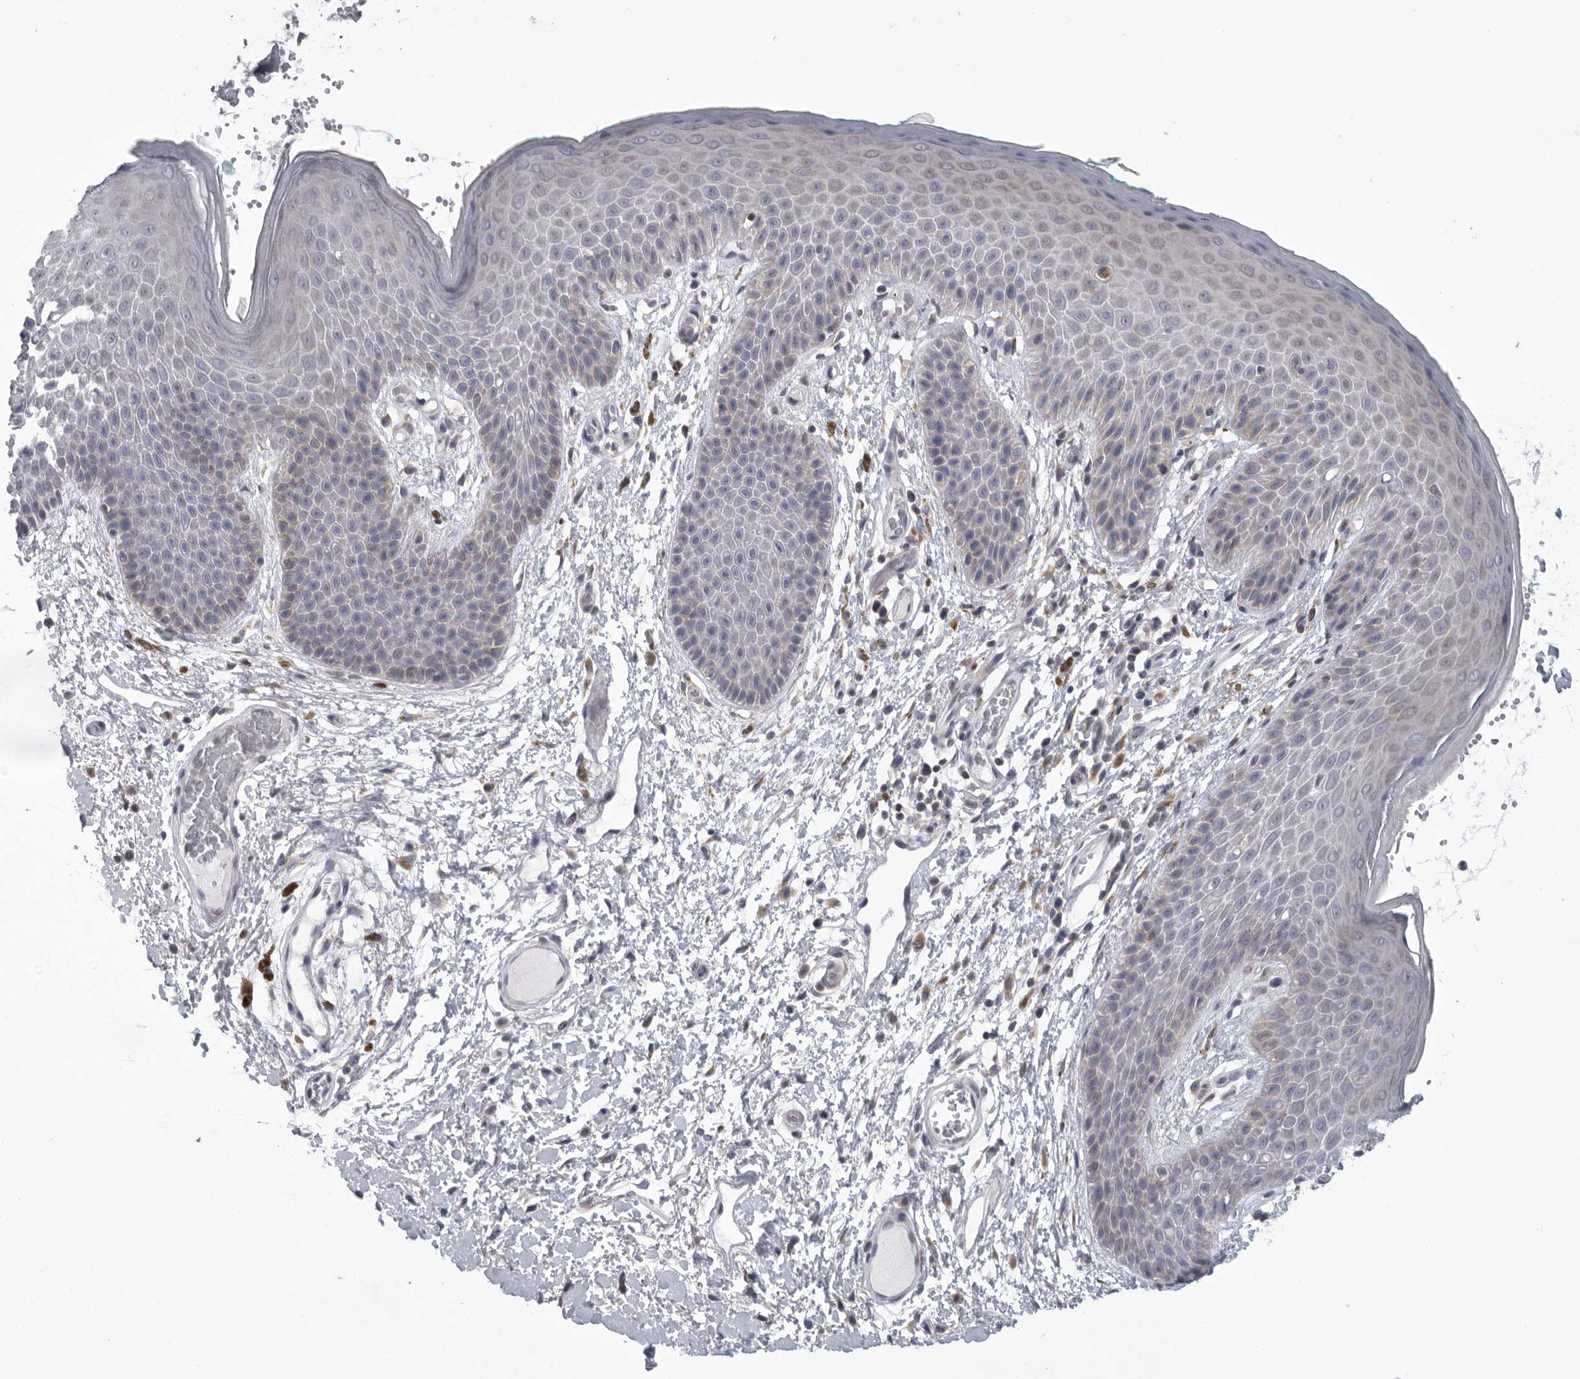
{"staining": {"intensity": "moderate", "quantity": "<25%", "location": "cytoplasmic/membranous"}, "tissue": "skin", "cell_type": "Epidermal cells", "image_type": "normal", "snomed": [{"axis": "morphology", "description": "Normal tissue, NOS"}, {"axis": "topography", "description": "Anal"}], "caption": "This micrograph demonstrates IHC staining of benign skin, with low moderate cytoplasmic/membranous positivity in about <25% of epidermal cells.", "gene": "USP24", "patient": {"sex": "male", "age": 74}}